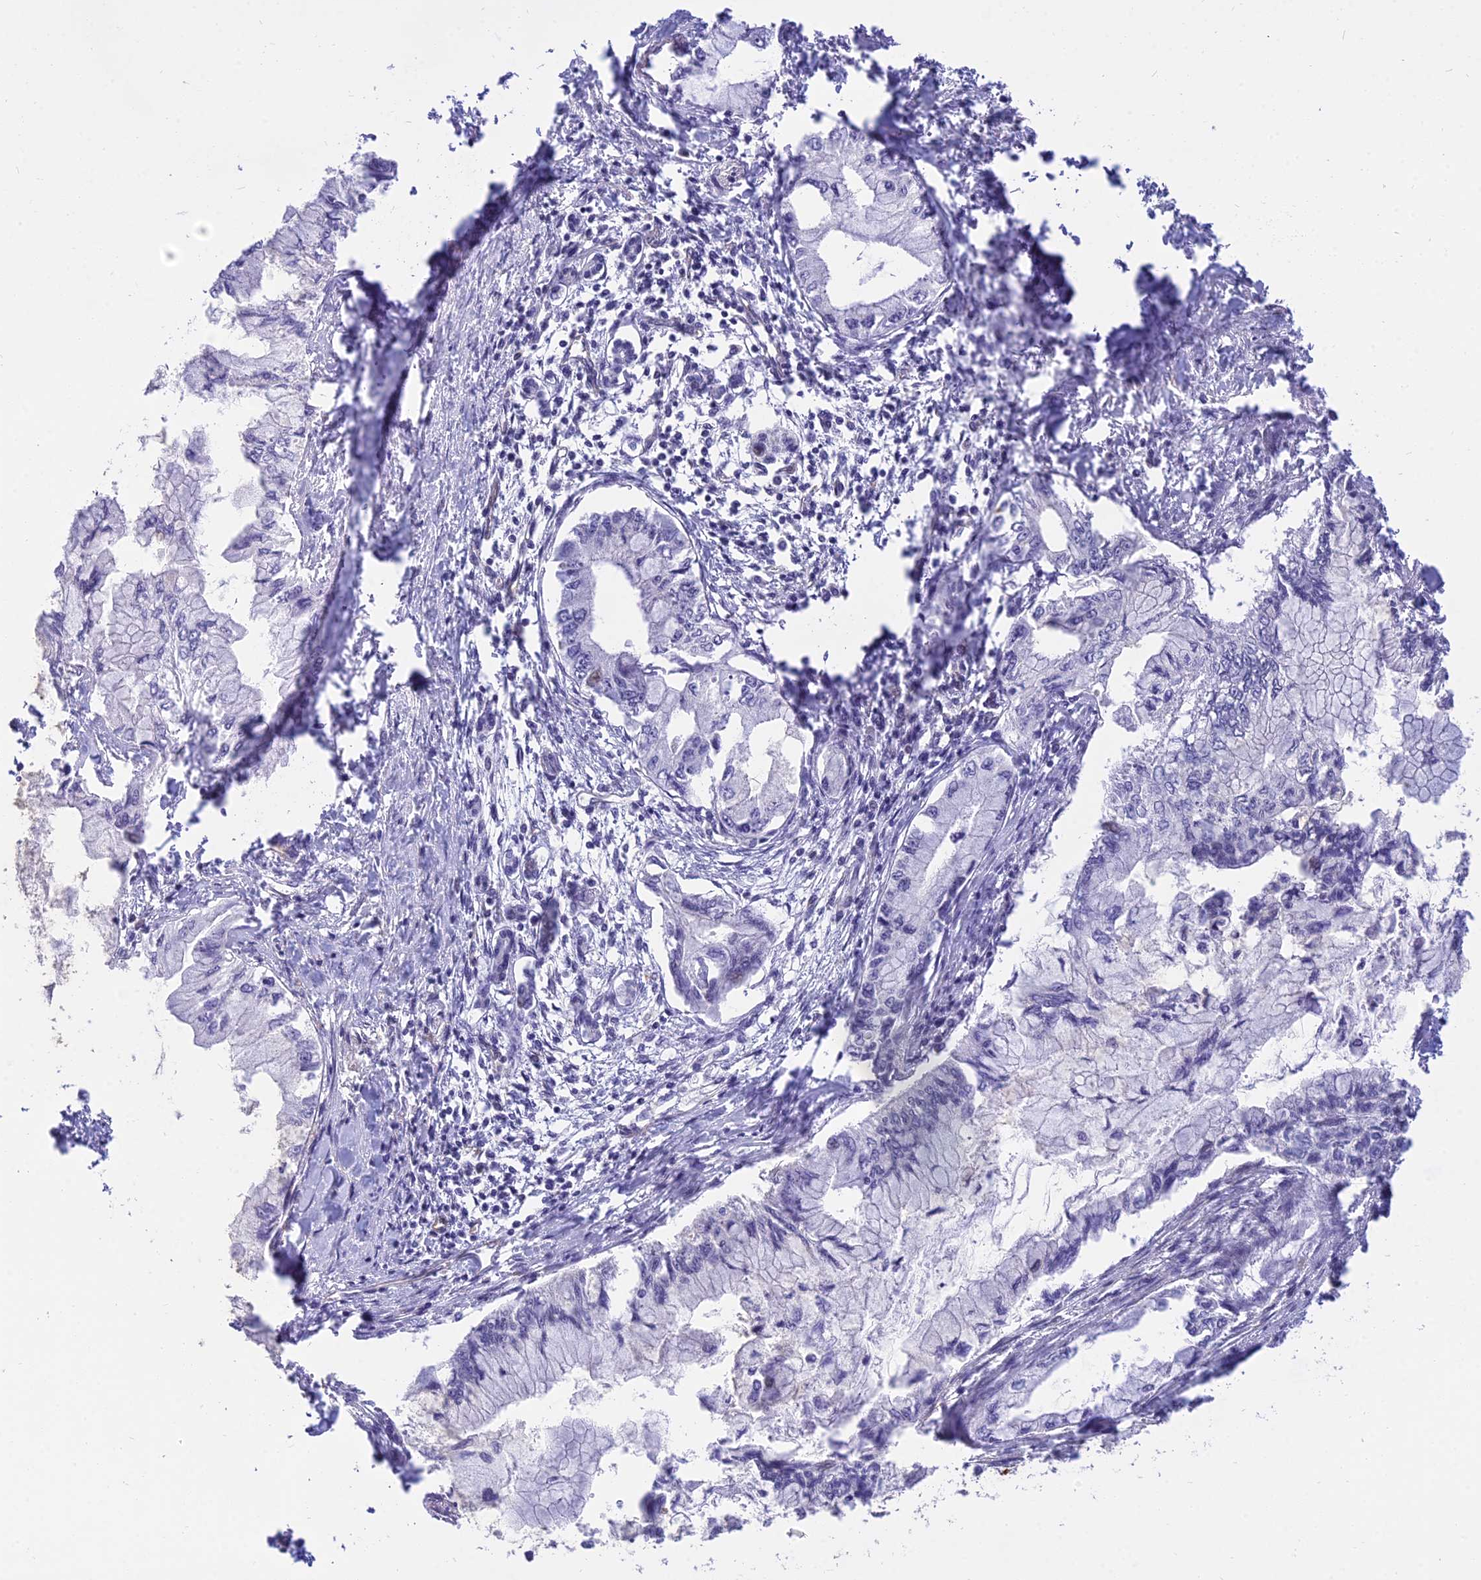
{"staining": {"intensity": "negative", "quantity": "none", "location": "none"}, "tissue": "pancreatic cancer", "cell_type": "Tumor cells", "image_type": "cancer", "snomed": [{"axis": "morphology", "description": "Adenocarcinoma, NOS"}, {"axis": "topography", "description": "Pancreas"}], "caption": "This is a micrograph of immunohistochemistry (IHC) staining of adenocarcinoma (pancreatic), which shows no expression in tumor cells.", "gene": "SAPCD2", "patient": {"sex": "male", "age": 48}}